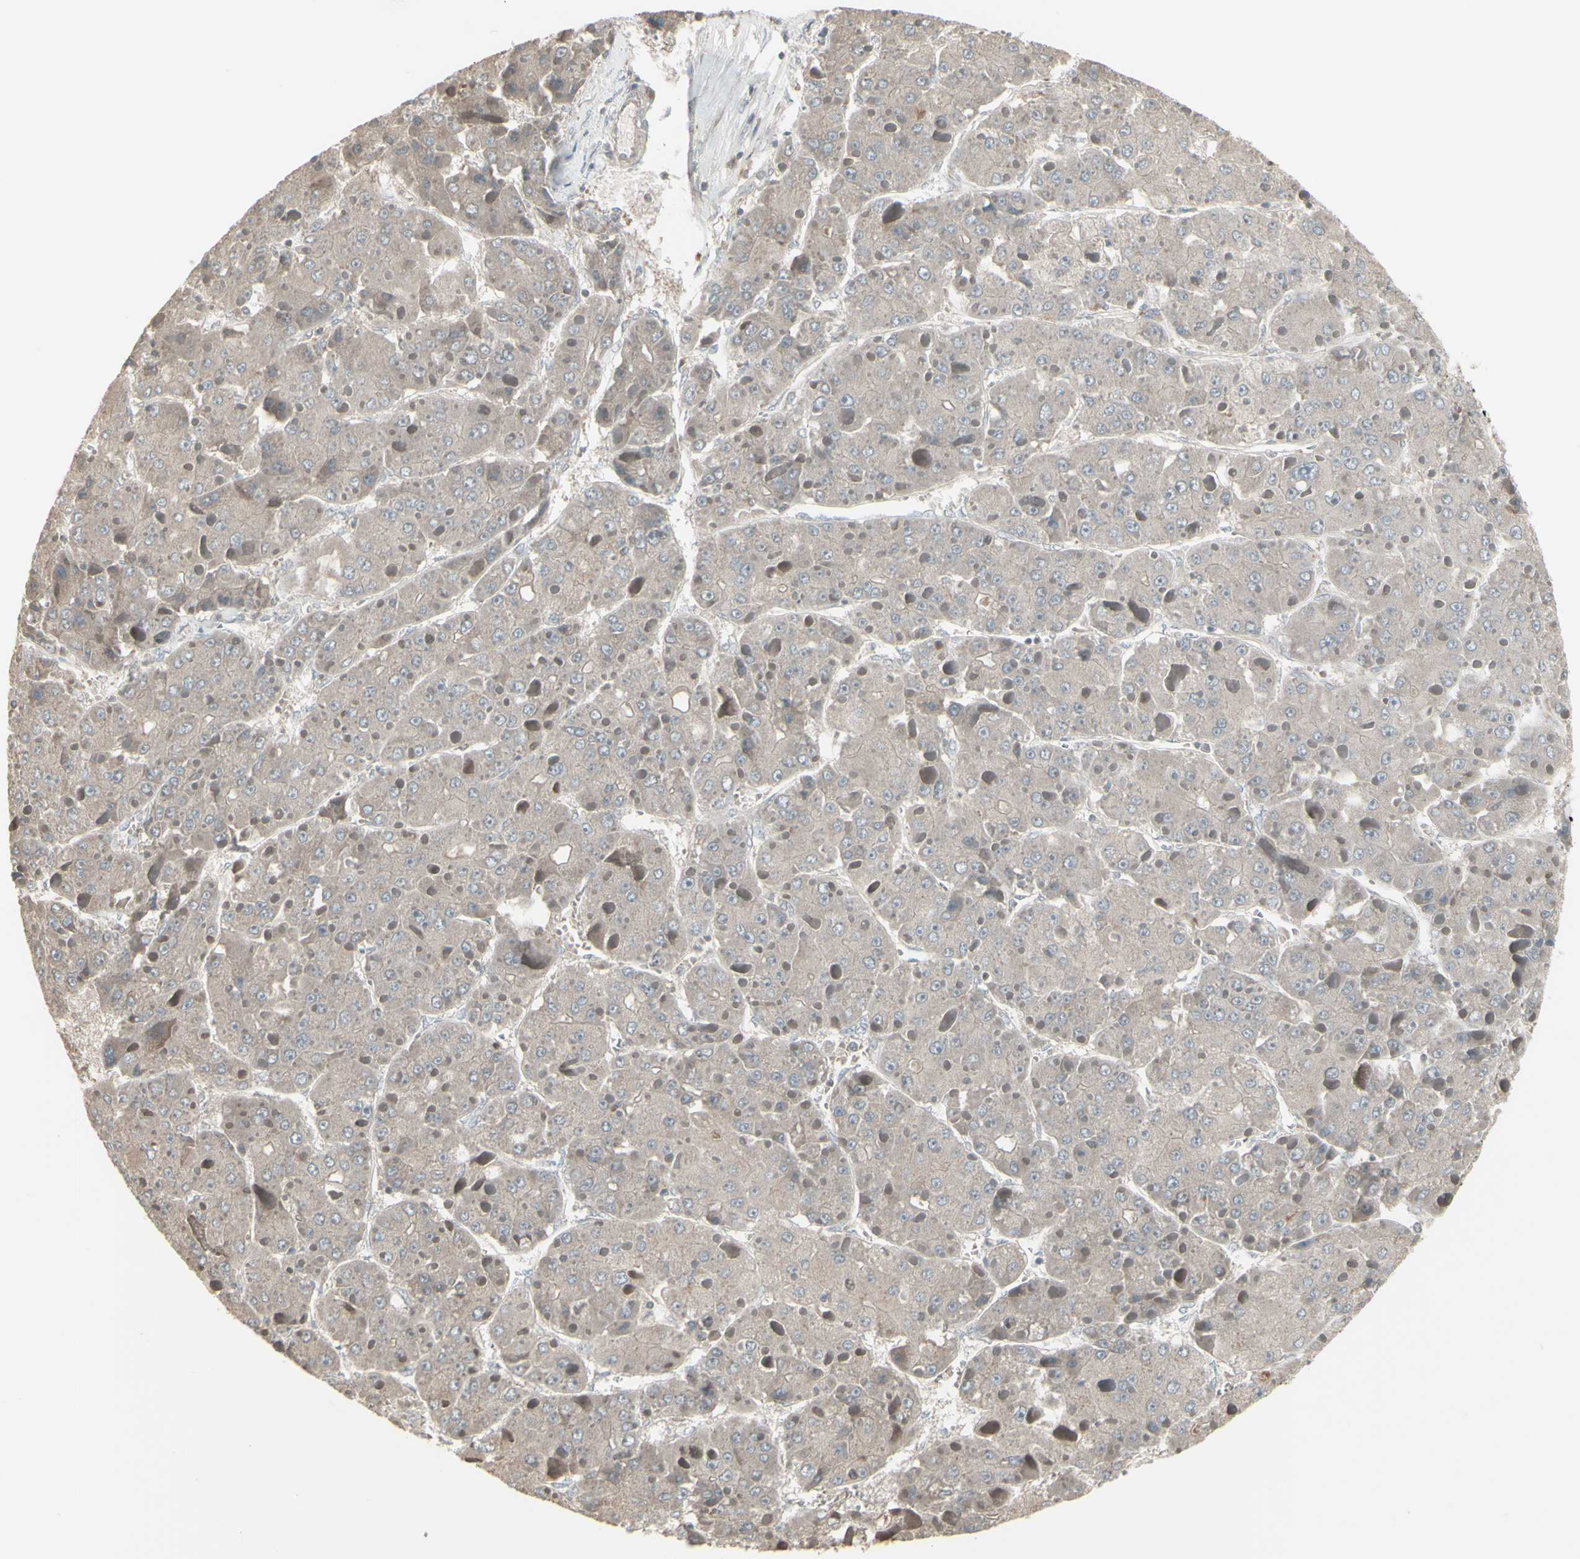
{"staining": {"intensity": "negative", "quantity": "none", "location": "none"}, "tissue": "liver cancer", "cell_type": "Tumor cells", "image_type": "cancer", "snomed": [{"axis": "morphology", "description": "Carcinoma, Hepatocellular, NOS"}, {"axis": "topography", "description": "Liver"}], "caption": "Hepatocellular carcinoma (liver) stained for a protein using immunohistochemistry (IHC) exhibits no positivity tumor cells.", "gene": "CSK", "patient": {"sex": "female", "age": 73}}